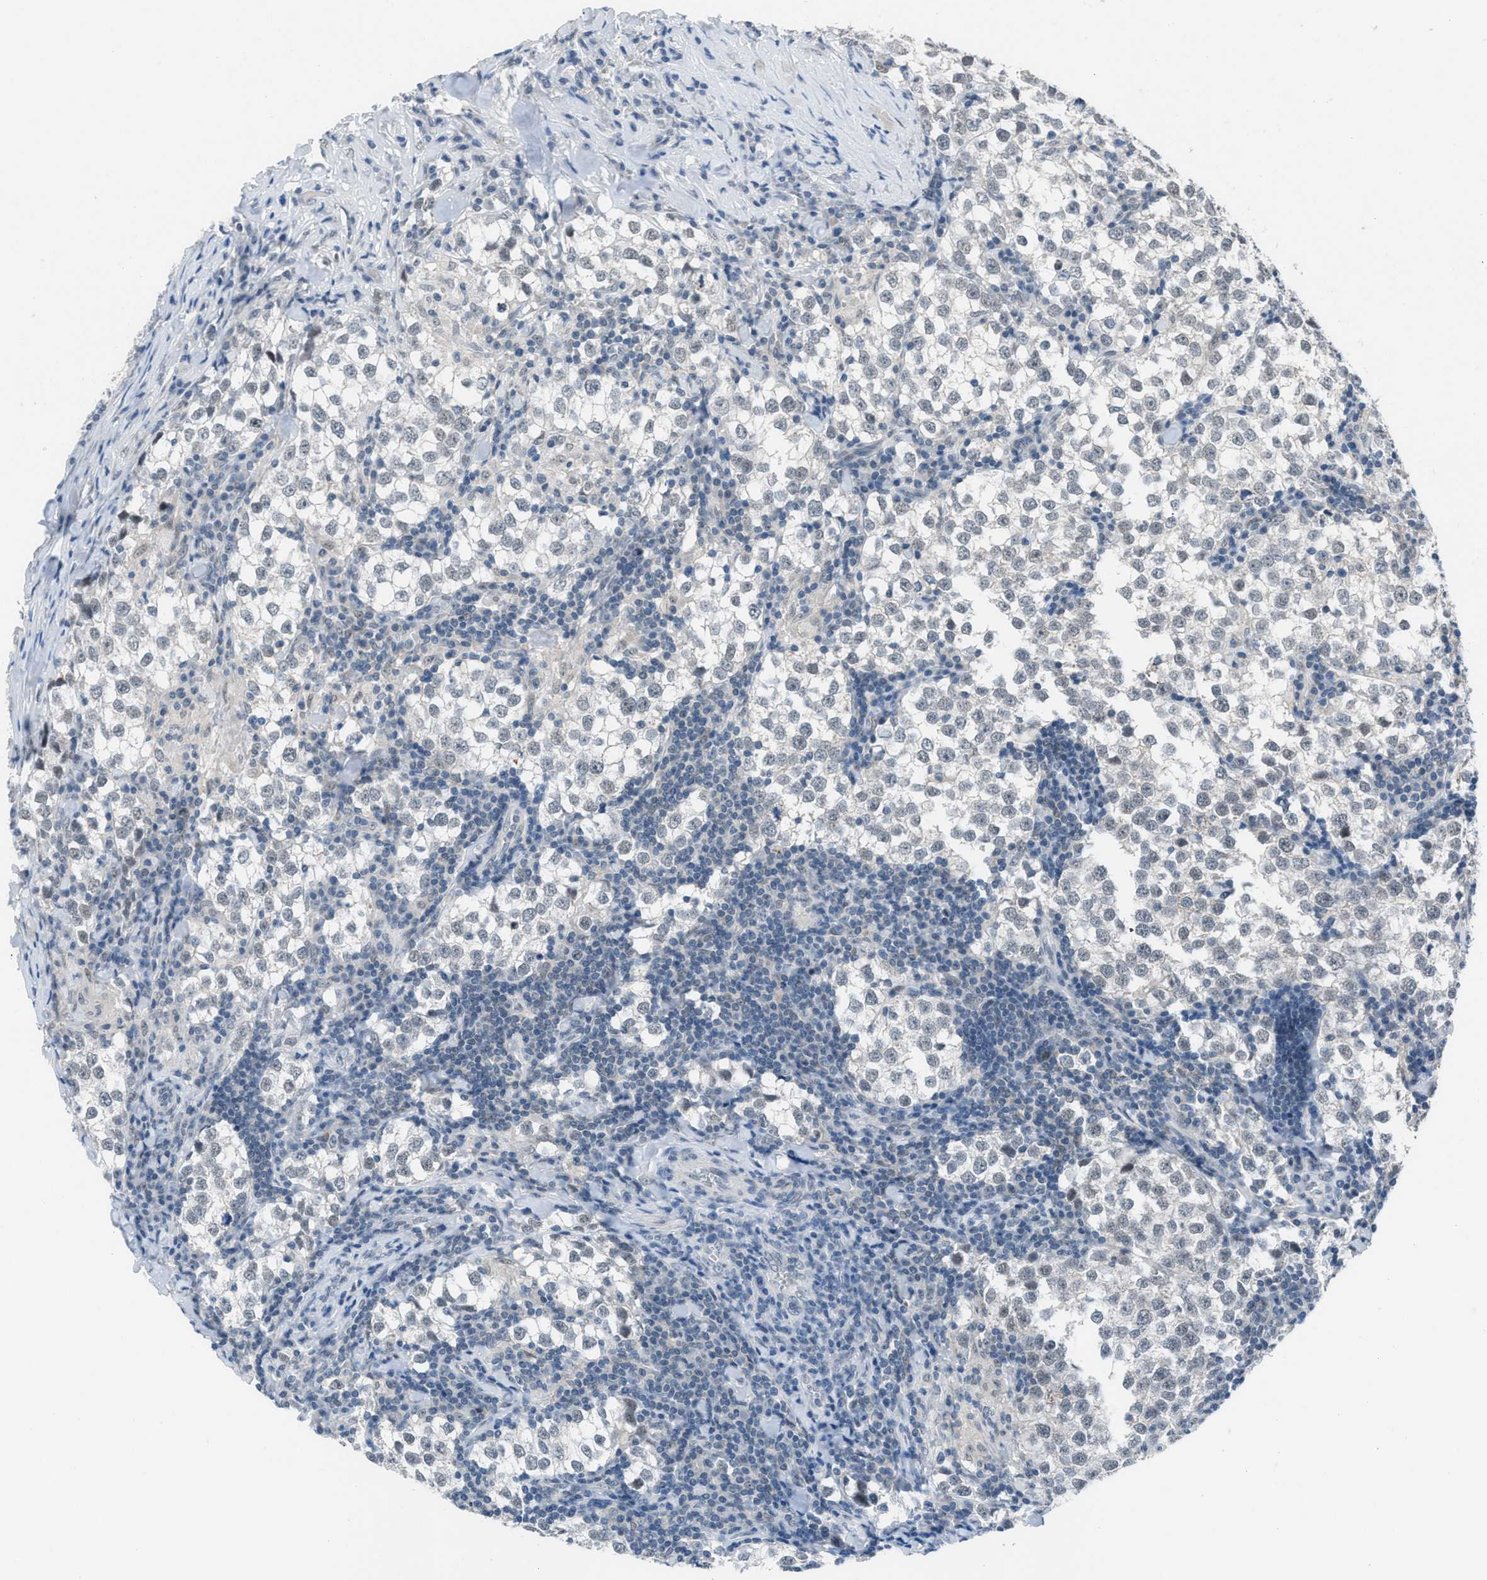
{"staining": {"intensity": "negative", "quantity": "none", "location": "none"}, "tissue": "testis cancer", "cell_type": "Tumor cells", "image_type": "cancer", "snomed": [{"axis": "morphology", "description": "Seminoma, NOS"}, {"axis": "morphology", "description": "Carcinoma, Embryonal, NOS"}, {"axis": "topography", "description": "Testis"}], "caption": "DAB (3,3'-diaminobenzidine) immunohistochemical staining of human testis cancer demonstrates no significant staining in tumor cells.", "gene": "ANAPC11", "patient": {"sex": "male", "age": 36}}